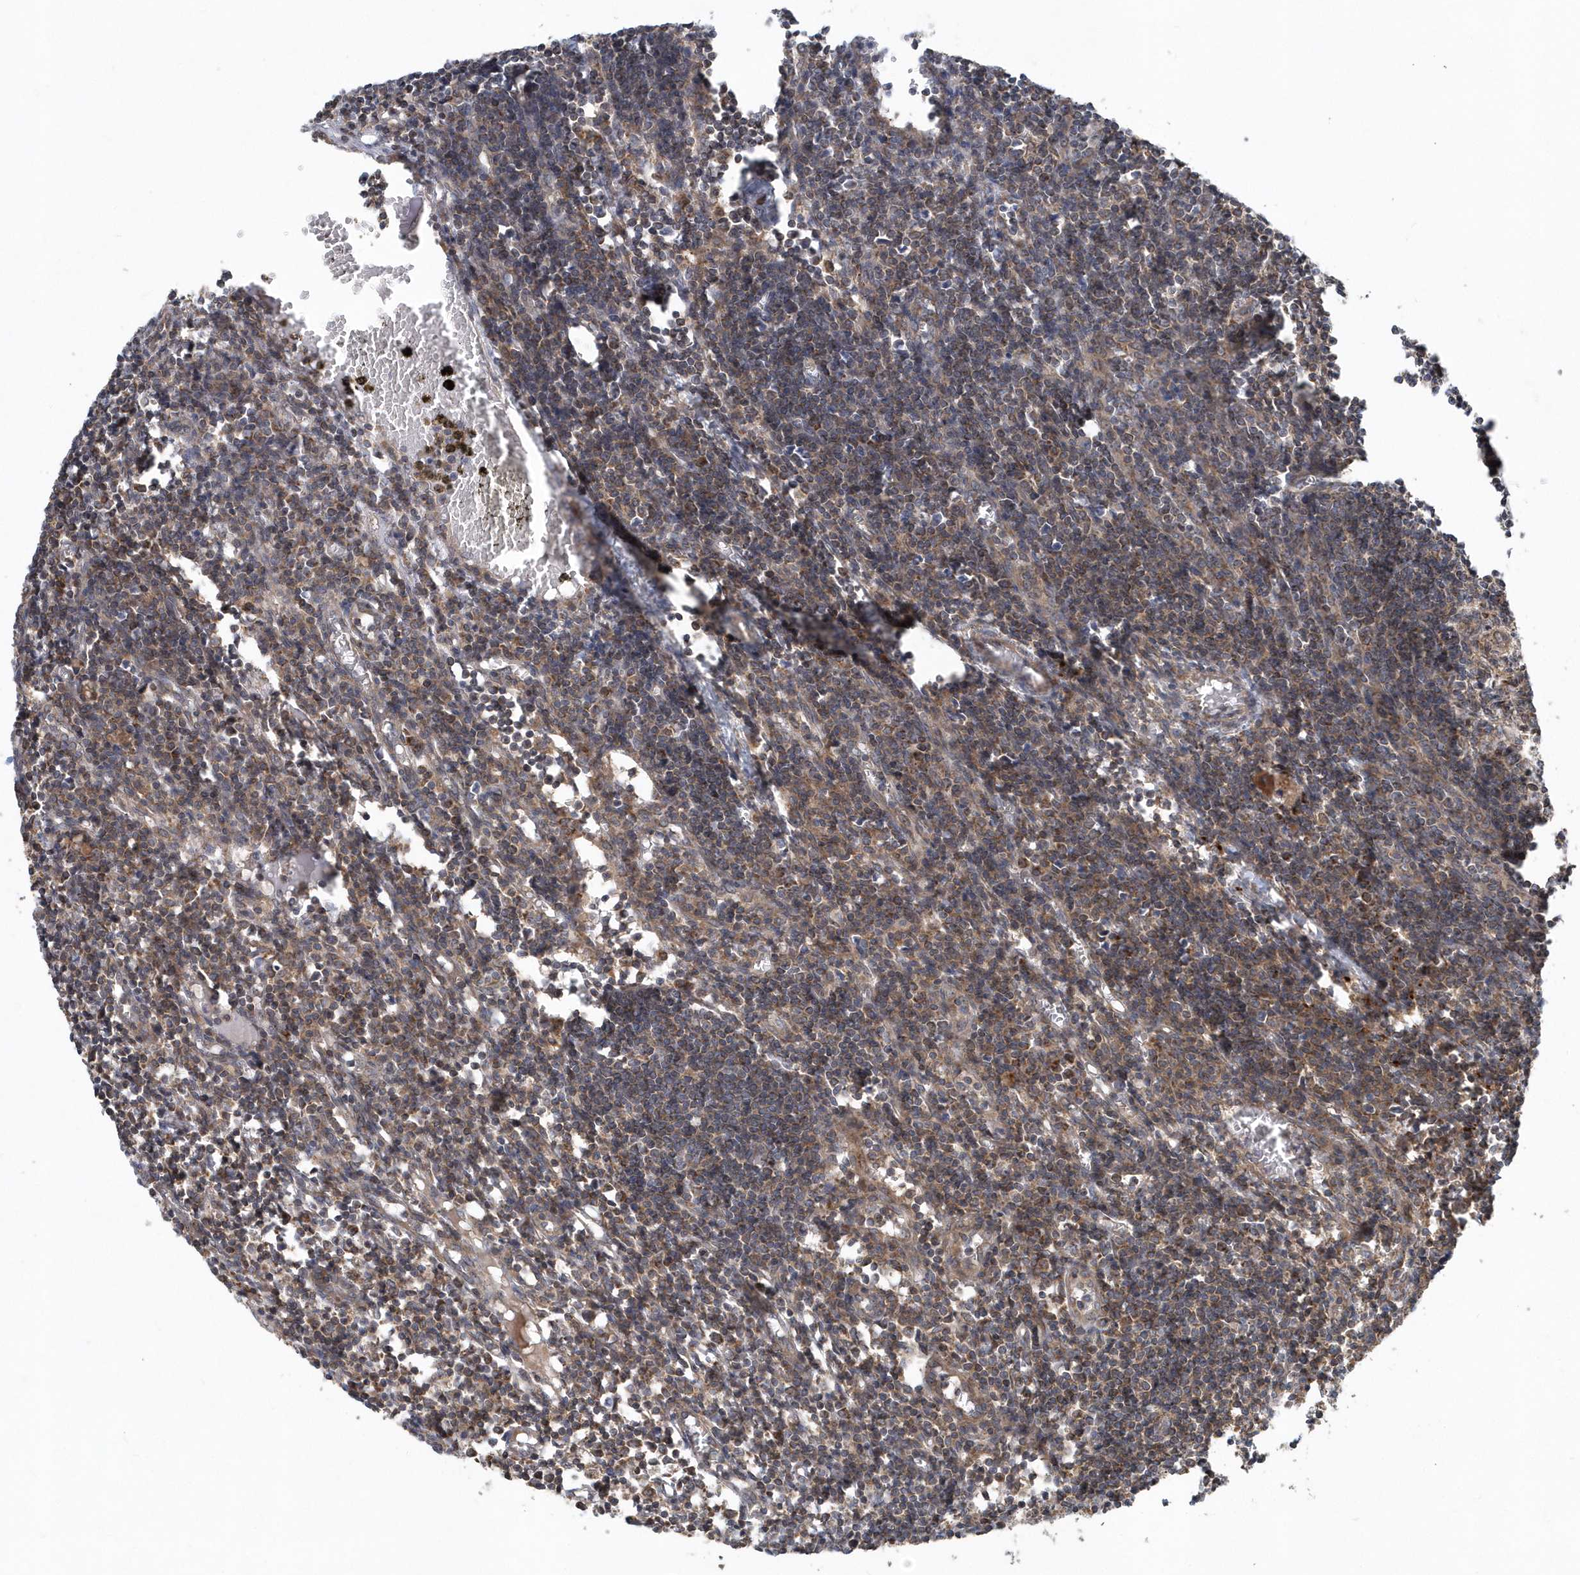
{"staining": {"intensity": "moderate", "quantity": "25%-75%", "location": "cytoplasmic/membranous"}, "tissue": "lymph node", "cell_type": "Non-germinal center cells", "image_type": "normal", "snomed": [{"axis": "morphology", "description": "Normal tissue, NOS"}, {"axis": "morphology", "description": "Malignant melanoma, Metastatic site"}, {"axis": "topography", "description": "Lymph node"}], "caption": "Normal lymph node displays moderate cytoplasmic/membranous staining in about 25%-75% of non-germinal center cells, visualized by immunohistochemistry.", "gene": "PPP1R7", "patient": {"sex": "male", "age": 41}}